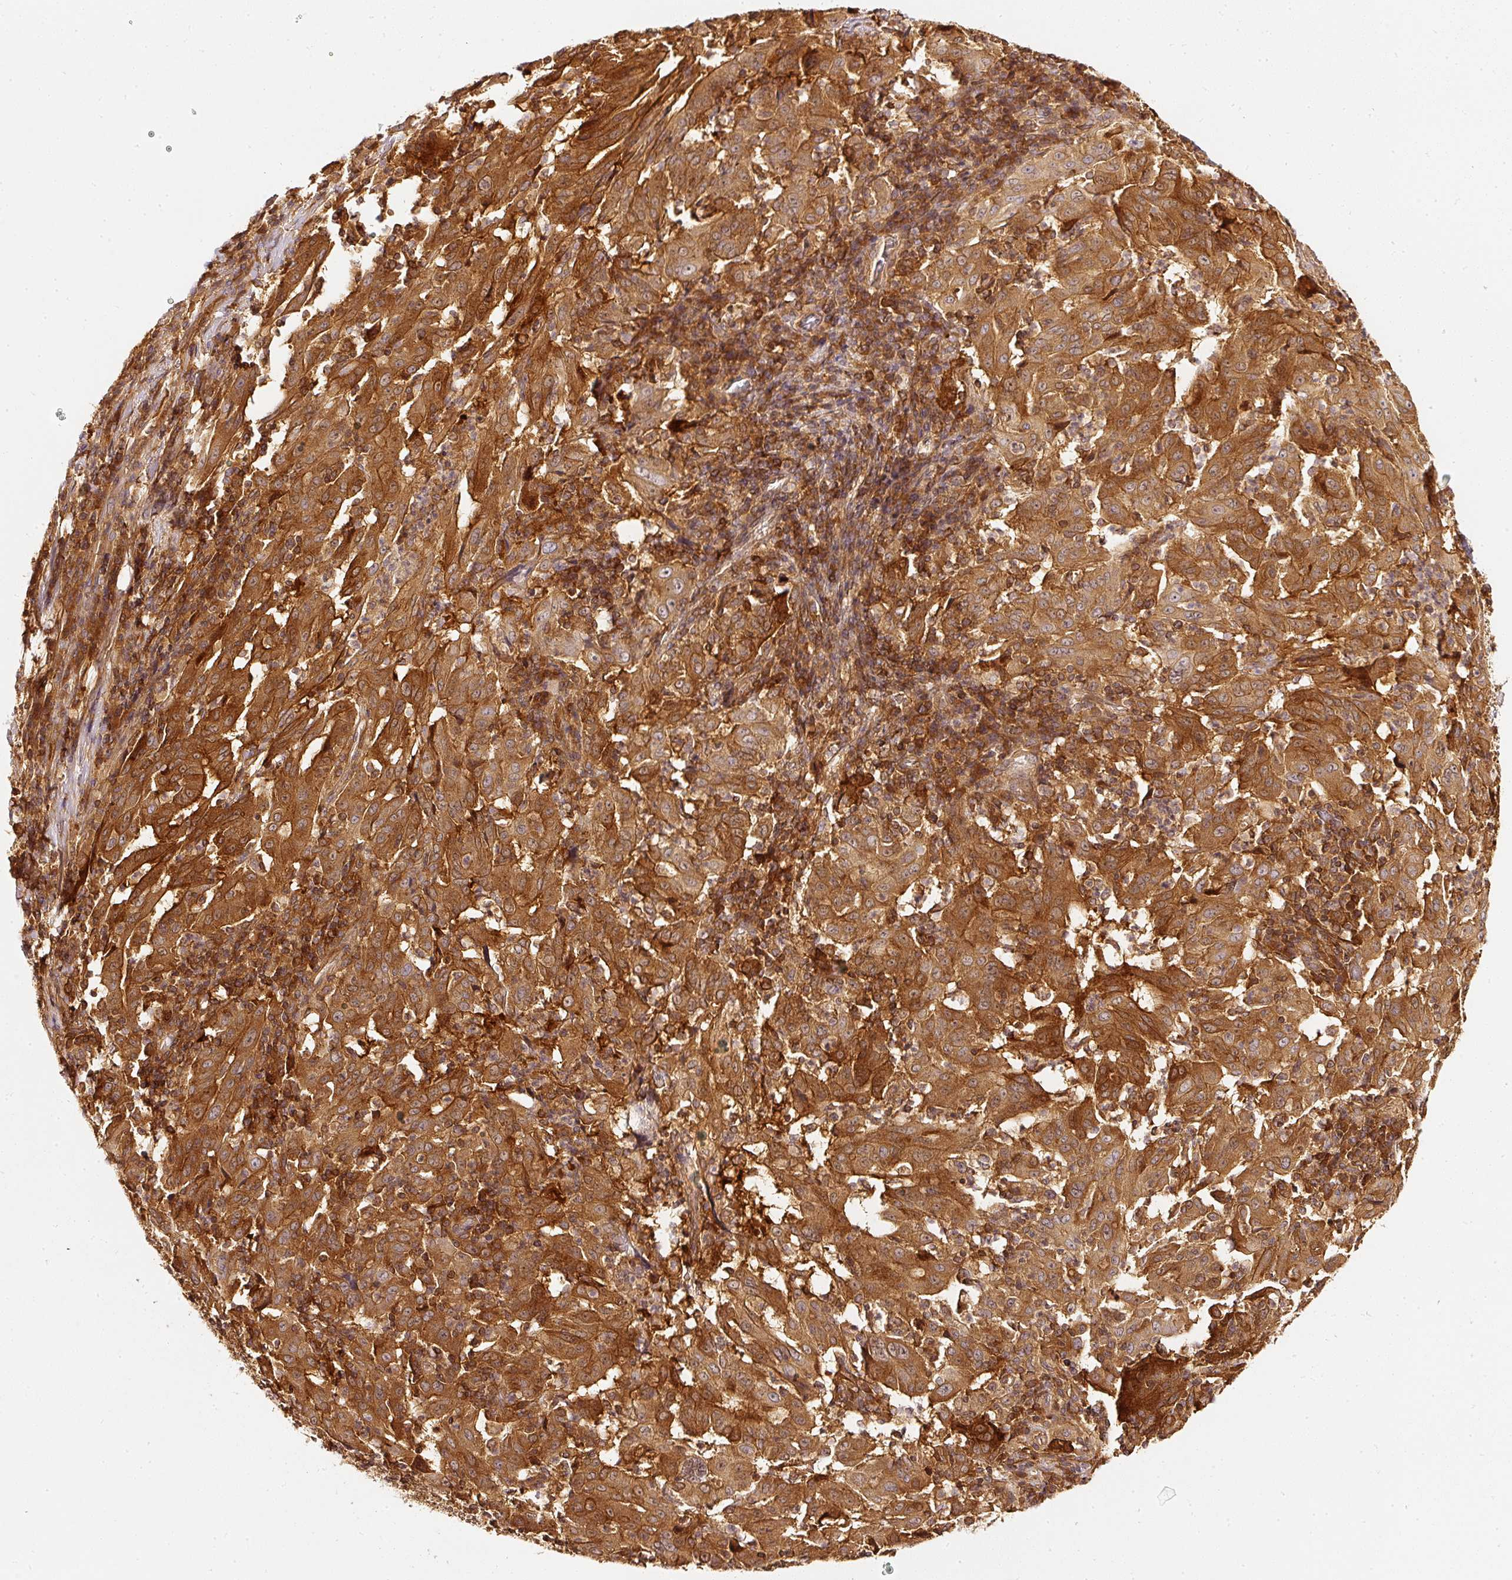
{"staining": {"intensity": "strong", "quantity": ">75%", "location": "cytoplasmic/membranous"}, "tissue": "pancreatic cancer", "cell_type": "Tumor cells", "image_type": "cancer", "snomed": [{"axis": "morphology", "description": "Adenocarcinoma, NOS"}, {"axis": "topography", "description": "Pancreas"}], "caption": "This is a photomicrograph of immunohistochemistry staining of pancreatic cancer (adenocarcinoma), which shows strong expression in the cytoplasmic/membranous of tumor cells.", "gene": "ASMTL", "patient": {"sex": "male", "age": 63}}